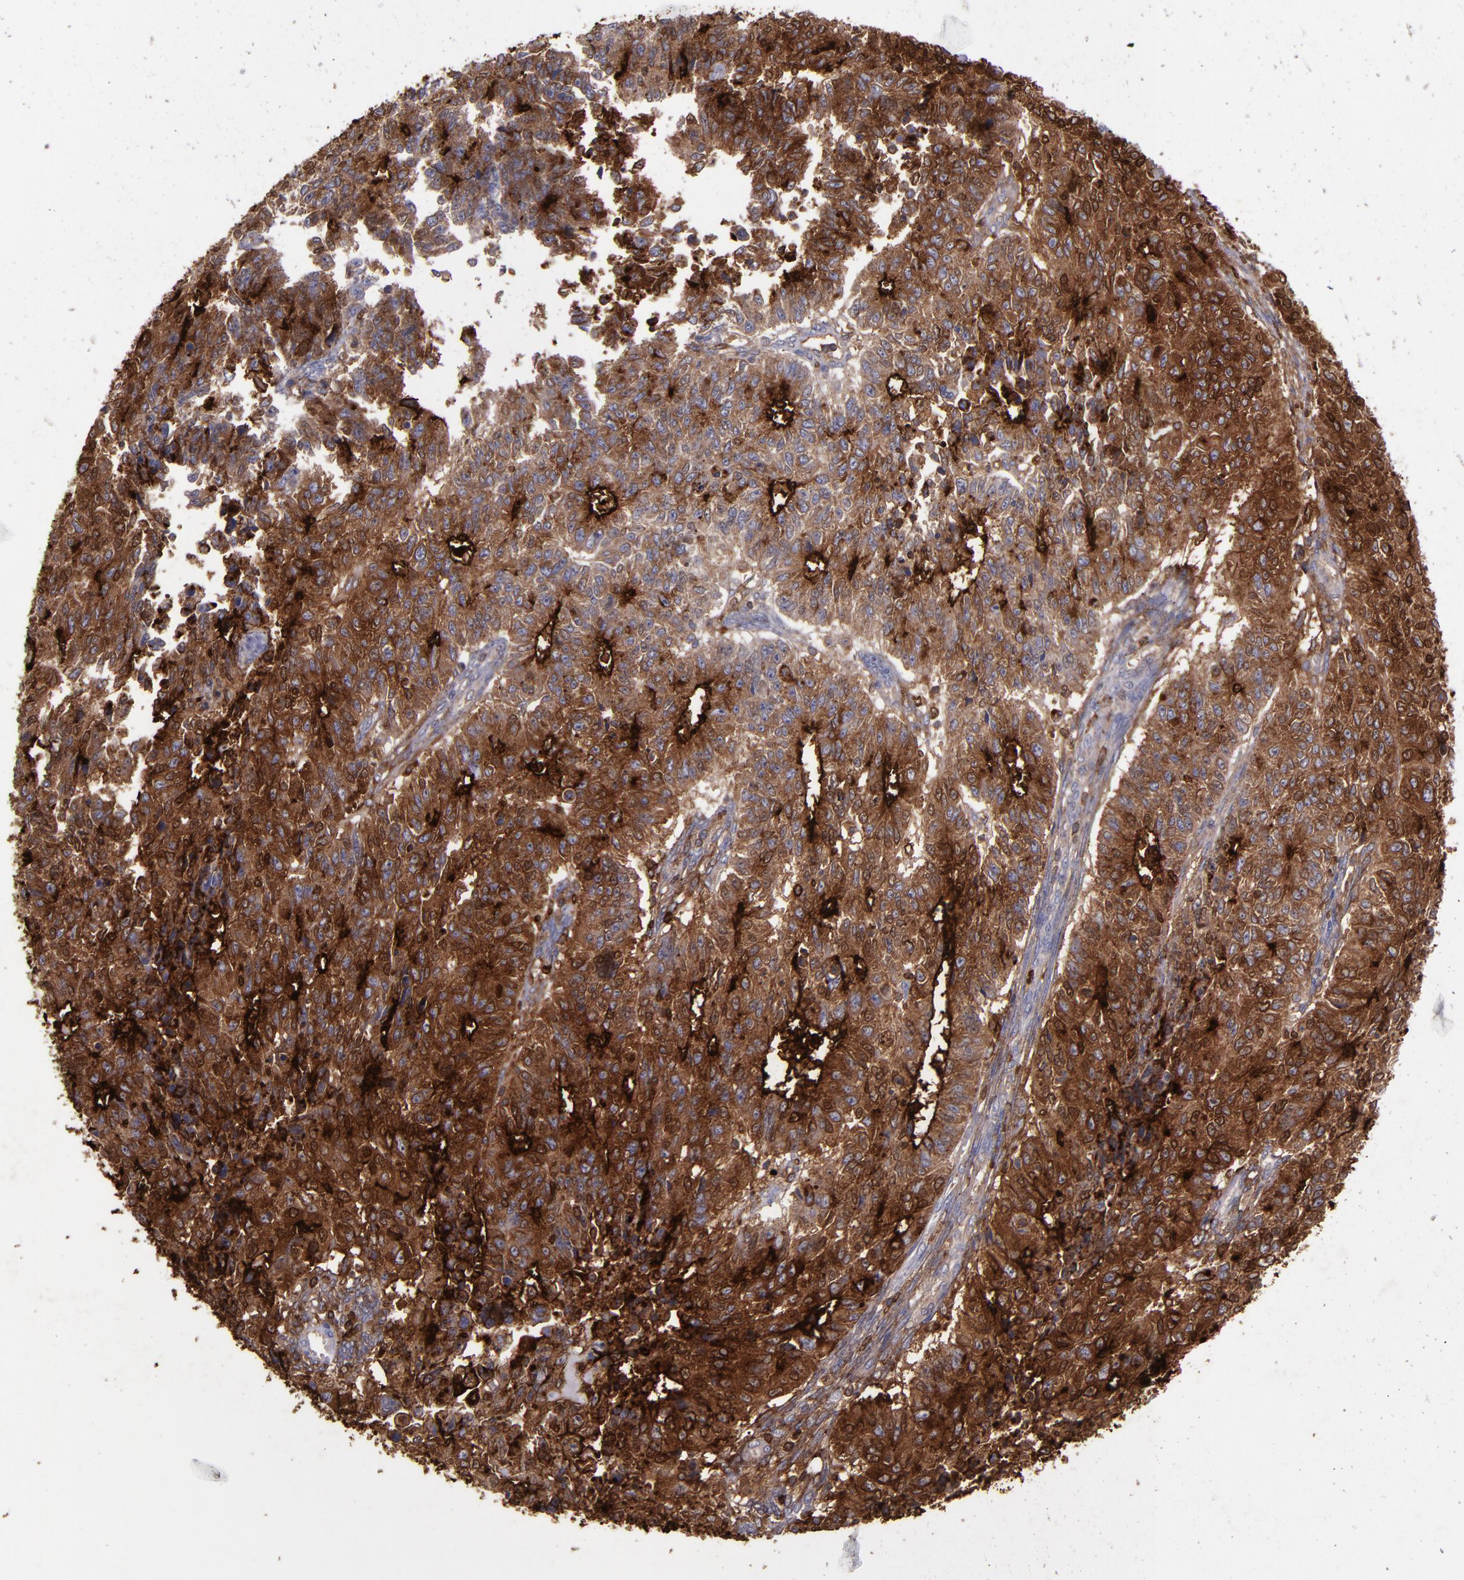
{"staining": {"intensity": "strong", "quantity": ">75%", "location": "cytoplasmic/membranous"}, "tissue": "endometrial cancer", "cell_type": "Tumor cells", "image_type": "cancer", "snomed": [{"axis": "morphology", "description": "Adenocarcinoma, NOS"}, {"axis": "topography", "description": "Endometrium"}], "caption": "IHC image of neoplastic tissue: endometrial cancer stained using IHC exhibits high levels of strong protein expression localized specifically in the cytoplasmic/membranous of tumor cells, appearing as a cytoplasmic/membranous brown color.", "gene": "MFGE8", "patient": {"sex": "female", "age": 42}}